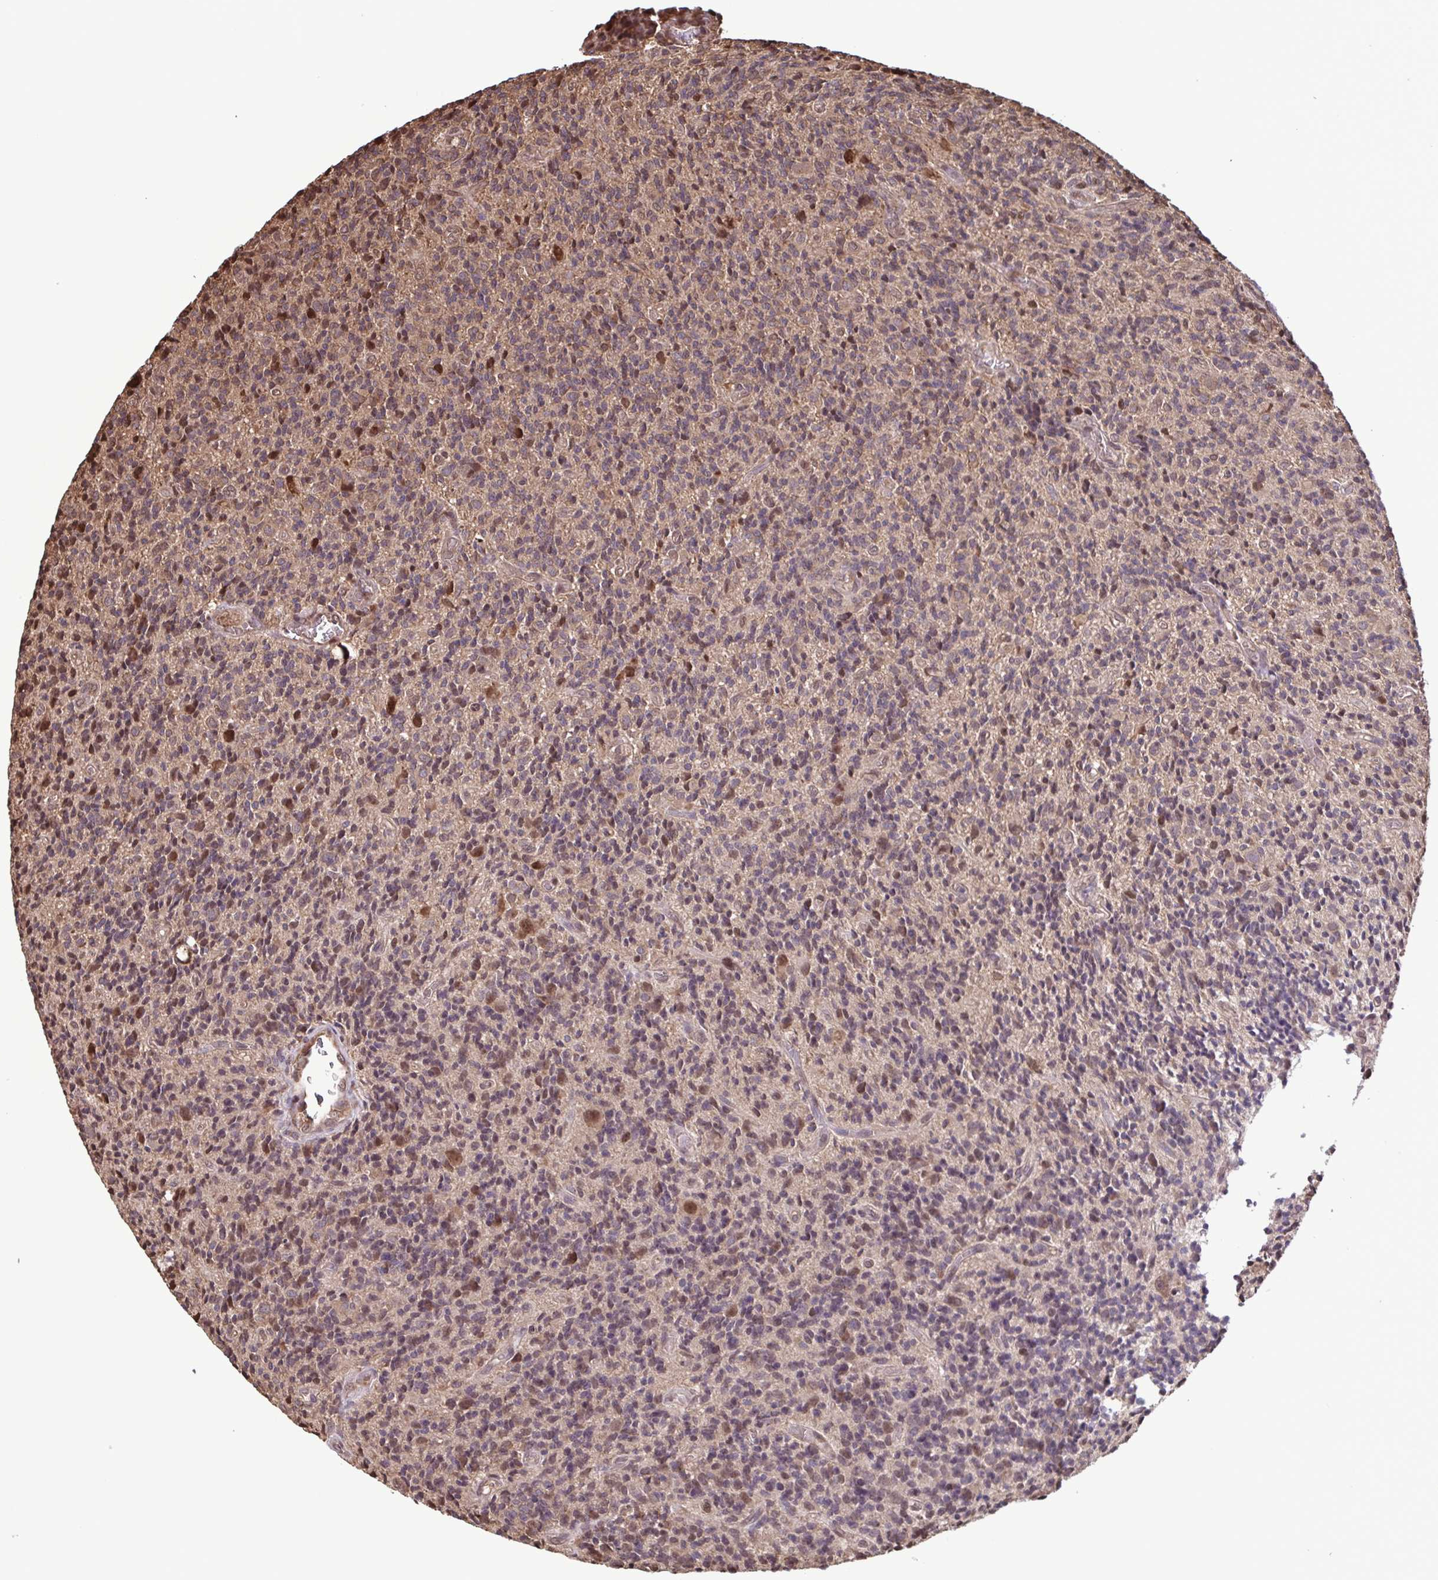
{"staining": {"intensity": "weak", "quantity": "<25%", "location": "cytoplasmic/membranous"}, "tissue": "glioma", "cell_type": "Tumor cells", "image_type": "cancer", "snomed": [{"axis": "morphology", "description": "Glioma, malignant, High grade"}, {"axis": "topography", "description": "Brain"}], "caption": "The photomicrograph demonstrates no staining of tumor cells in glioma.", "gene": "SEC63", "patient": {"sex": "male", "age": 76}}